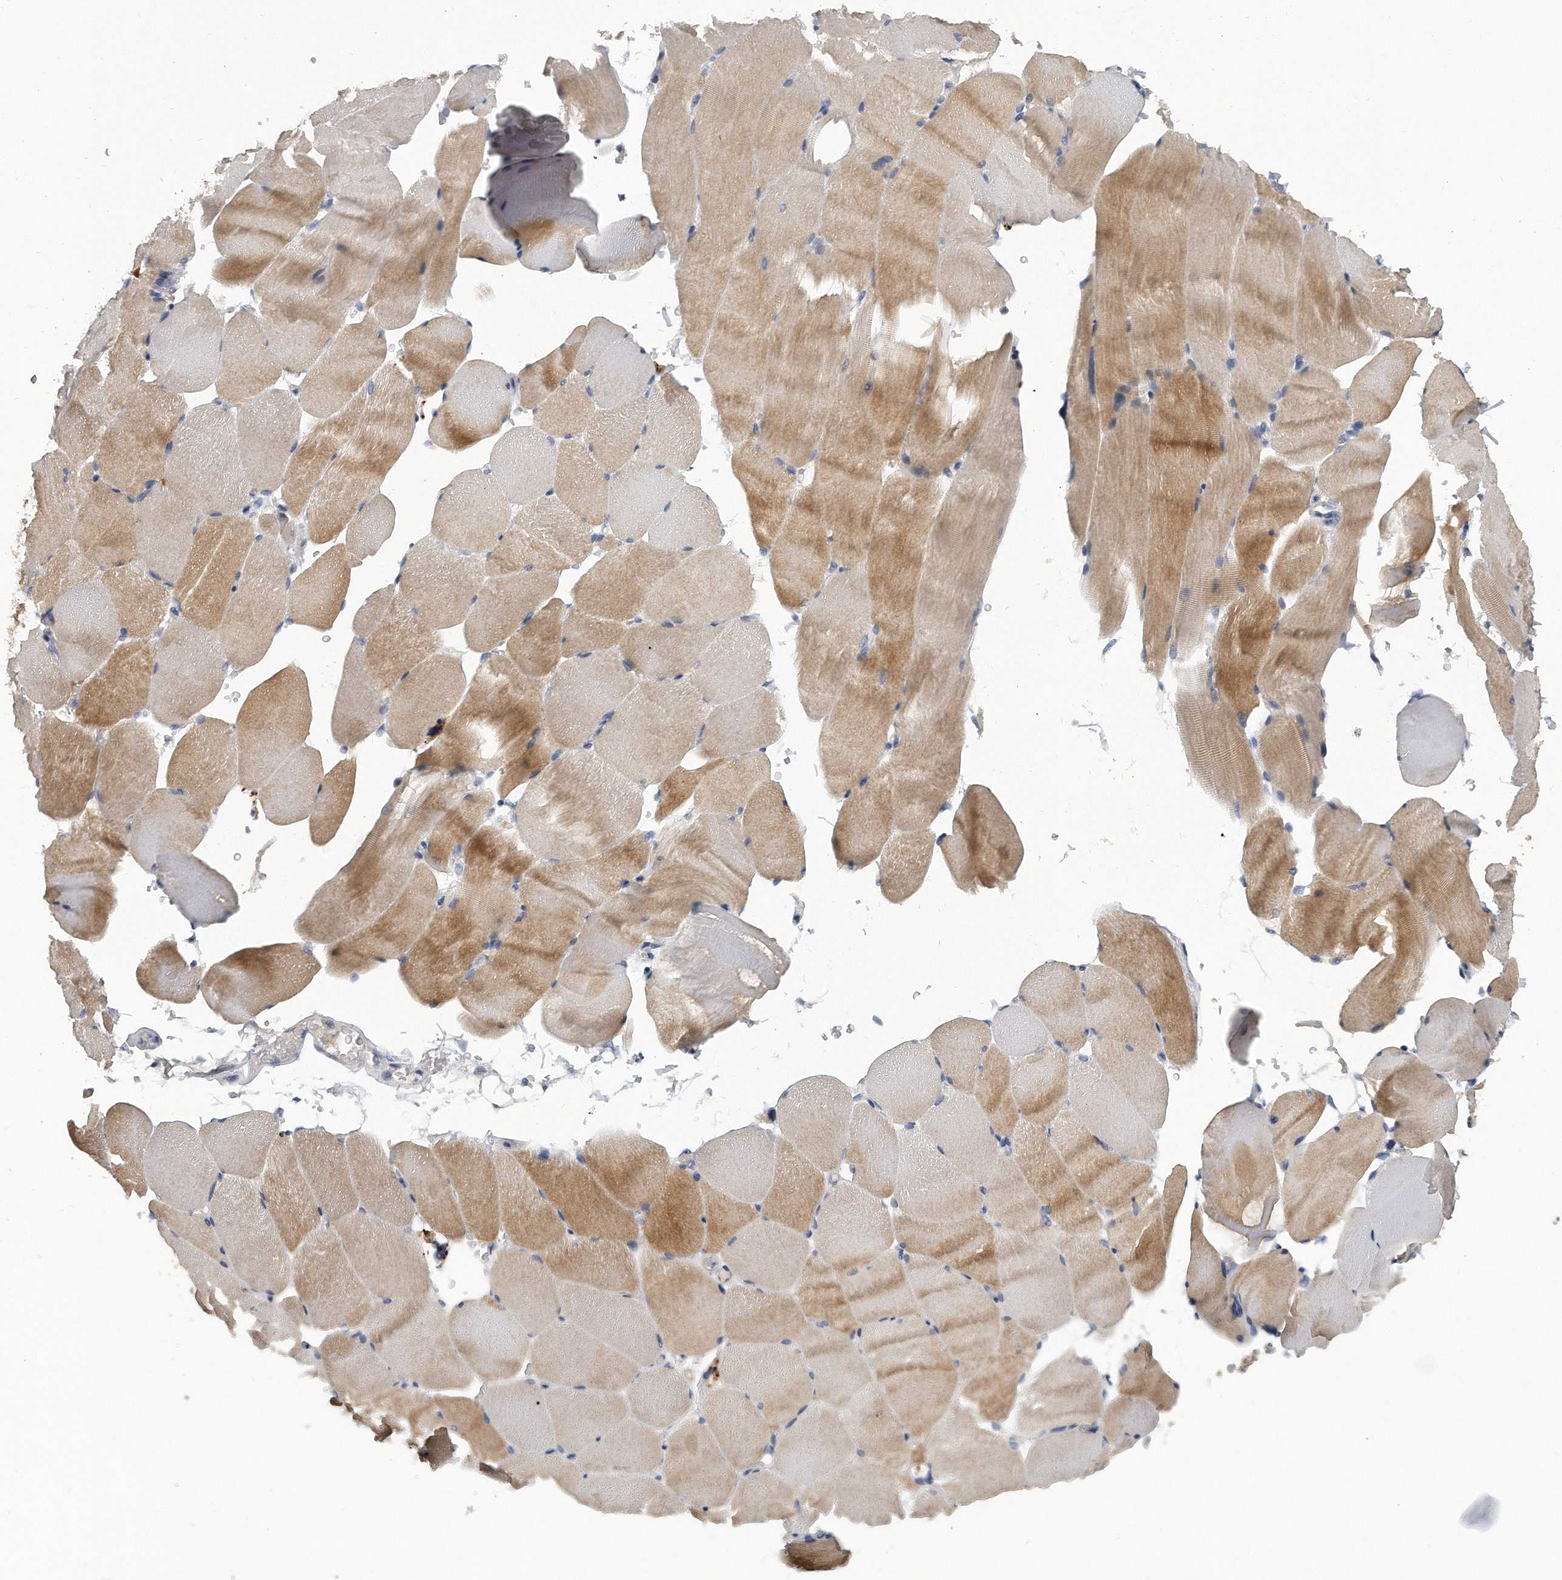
{"staining": {"intensity": "moderate", "quantity": "25%-75%", "location": "cytoplasmic/membranous"}, "tissue": "skeletal muscle", "cell_type": "Myocytes", "image_type": "normal", "snomed": [{"axis": "morphology", "description": "Normal tissue, NOS"}, {"axis": "topography", "description": "Skeletal muscle"}, {"axis": "topography", "description": "Parathyroid gland"}], "caption": "High-power microscopy captured an immunohistochemistry image of benign skeletal muscle, revealing moderate cytoplasmic/membranous positivity in about 25%-75% of myocytes.", "gene": "KLHL7", "patient": {"sex": "female", "age": 37}}